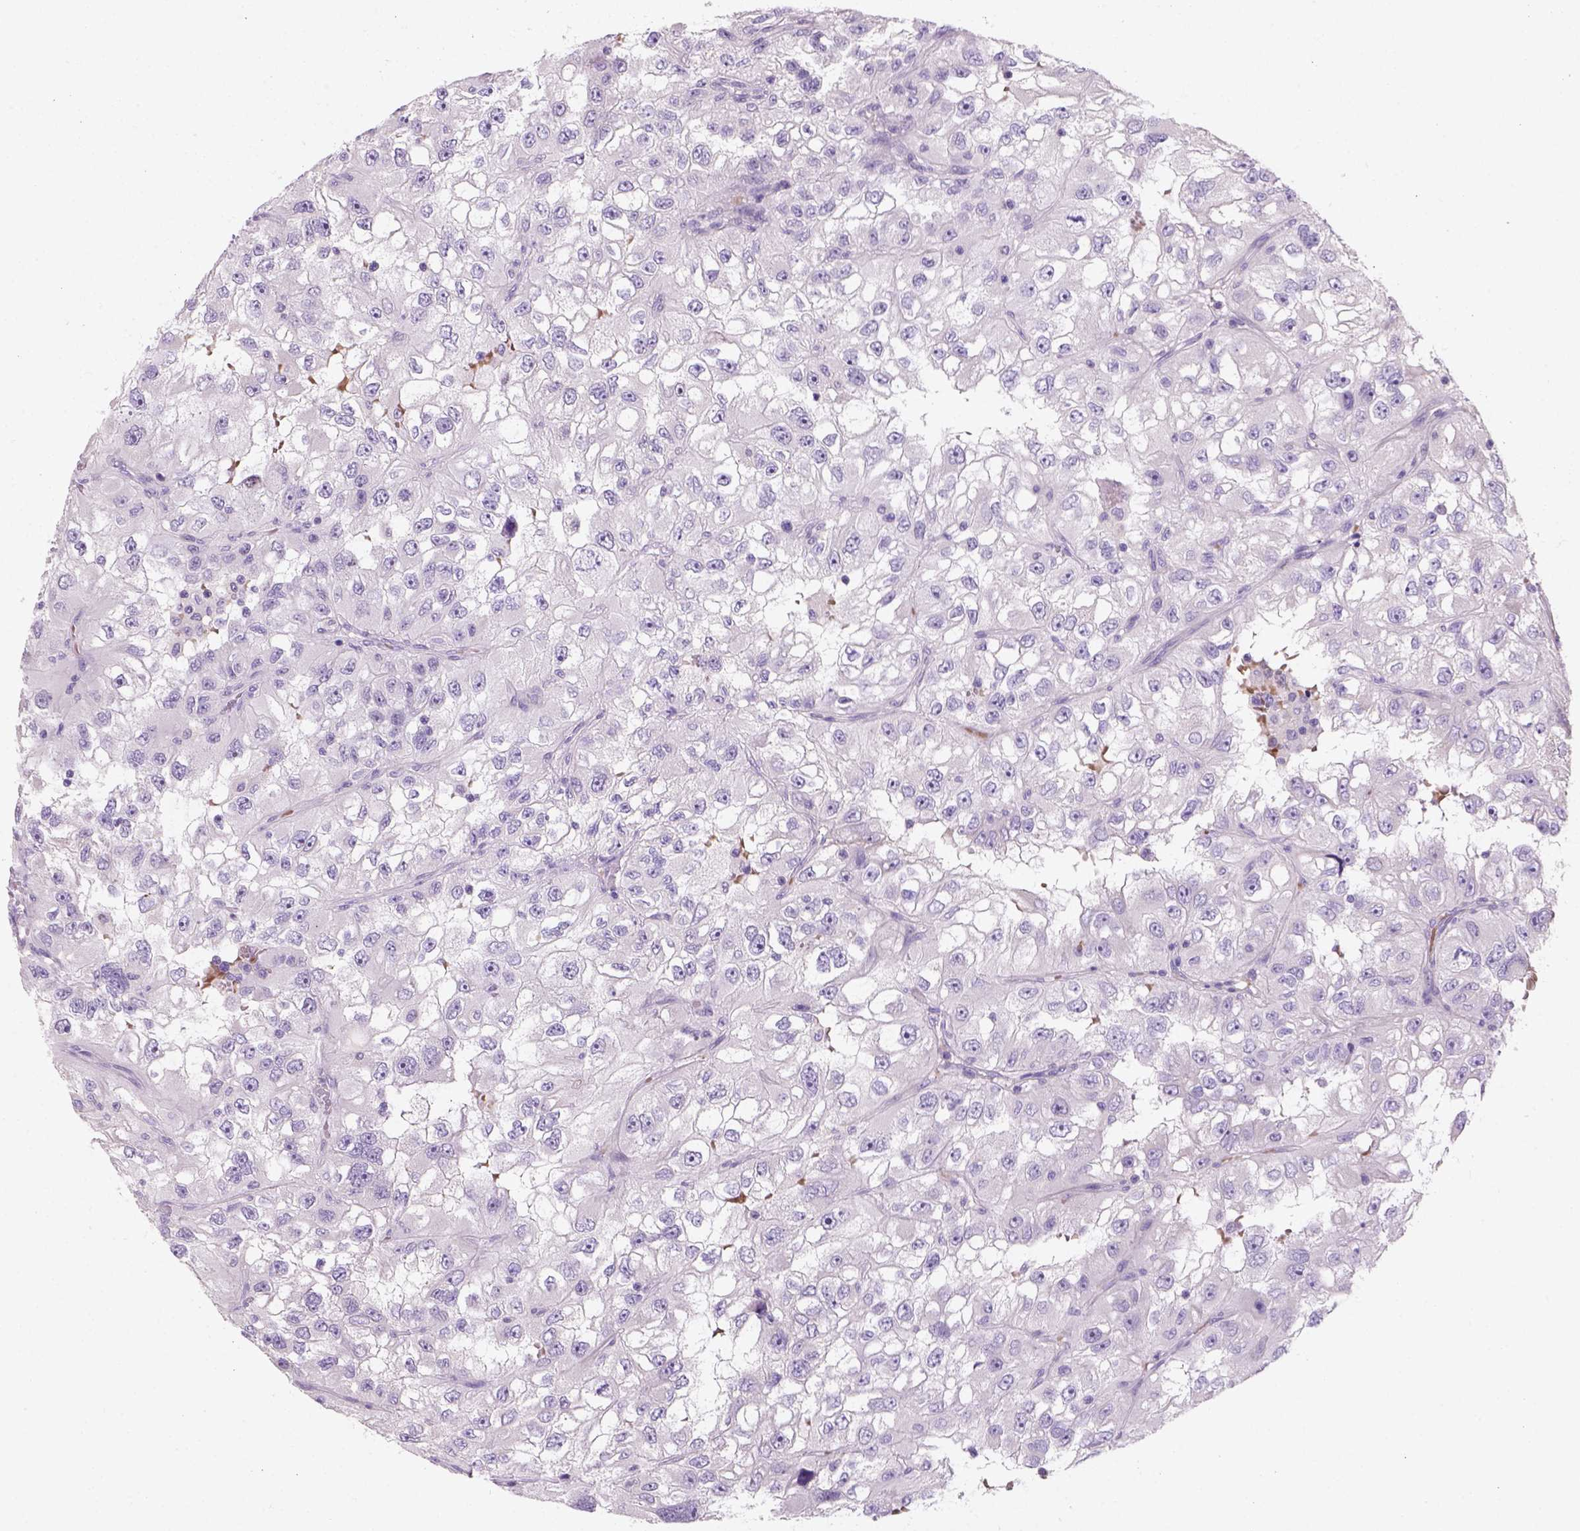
{"staining": {"intensity": "negative", "quantity": "none", "location": "none"}, "tissue": "renal cancer", "cell_type": "Tumor cells", "image_type": "cancer", "snomed": [{"axis": "morphology", "description": "Adenocarcinoma, NOS"}, {"axis": "topography", "description": "Kidney"}], "caption": "Renal cancer was stained to show a protein in brown. There is no significant staining in tumor cells. (DAB (3,3'-diaminobenzidine) immunohistochemistry (IHC) with hematoxylin counter stain).", "gene": "ZMAT4", "patient": {"sex": "male", "age": 64}}